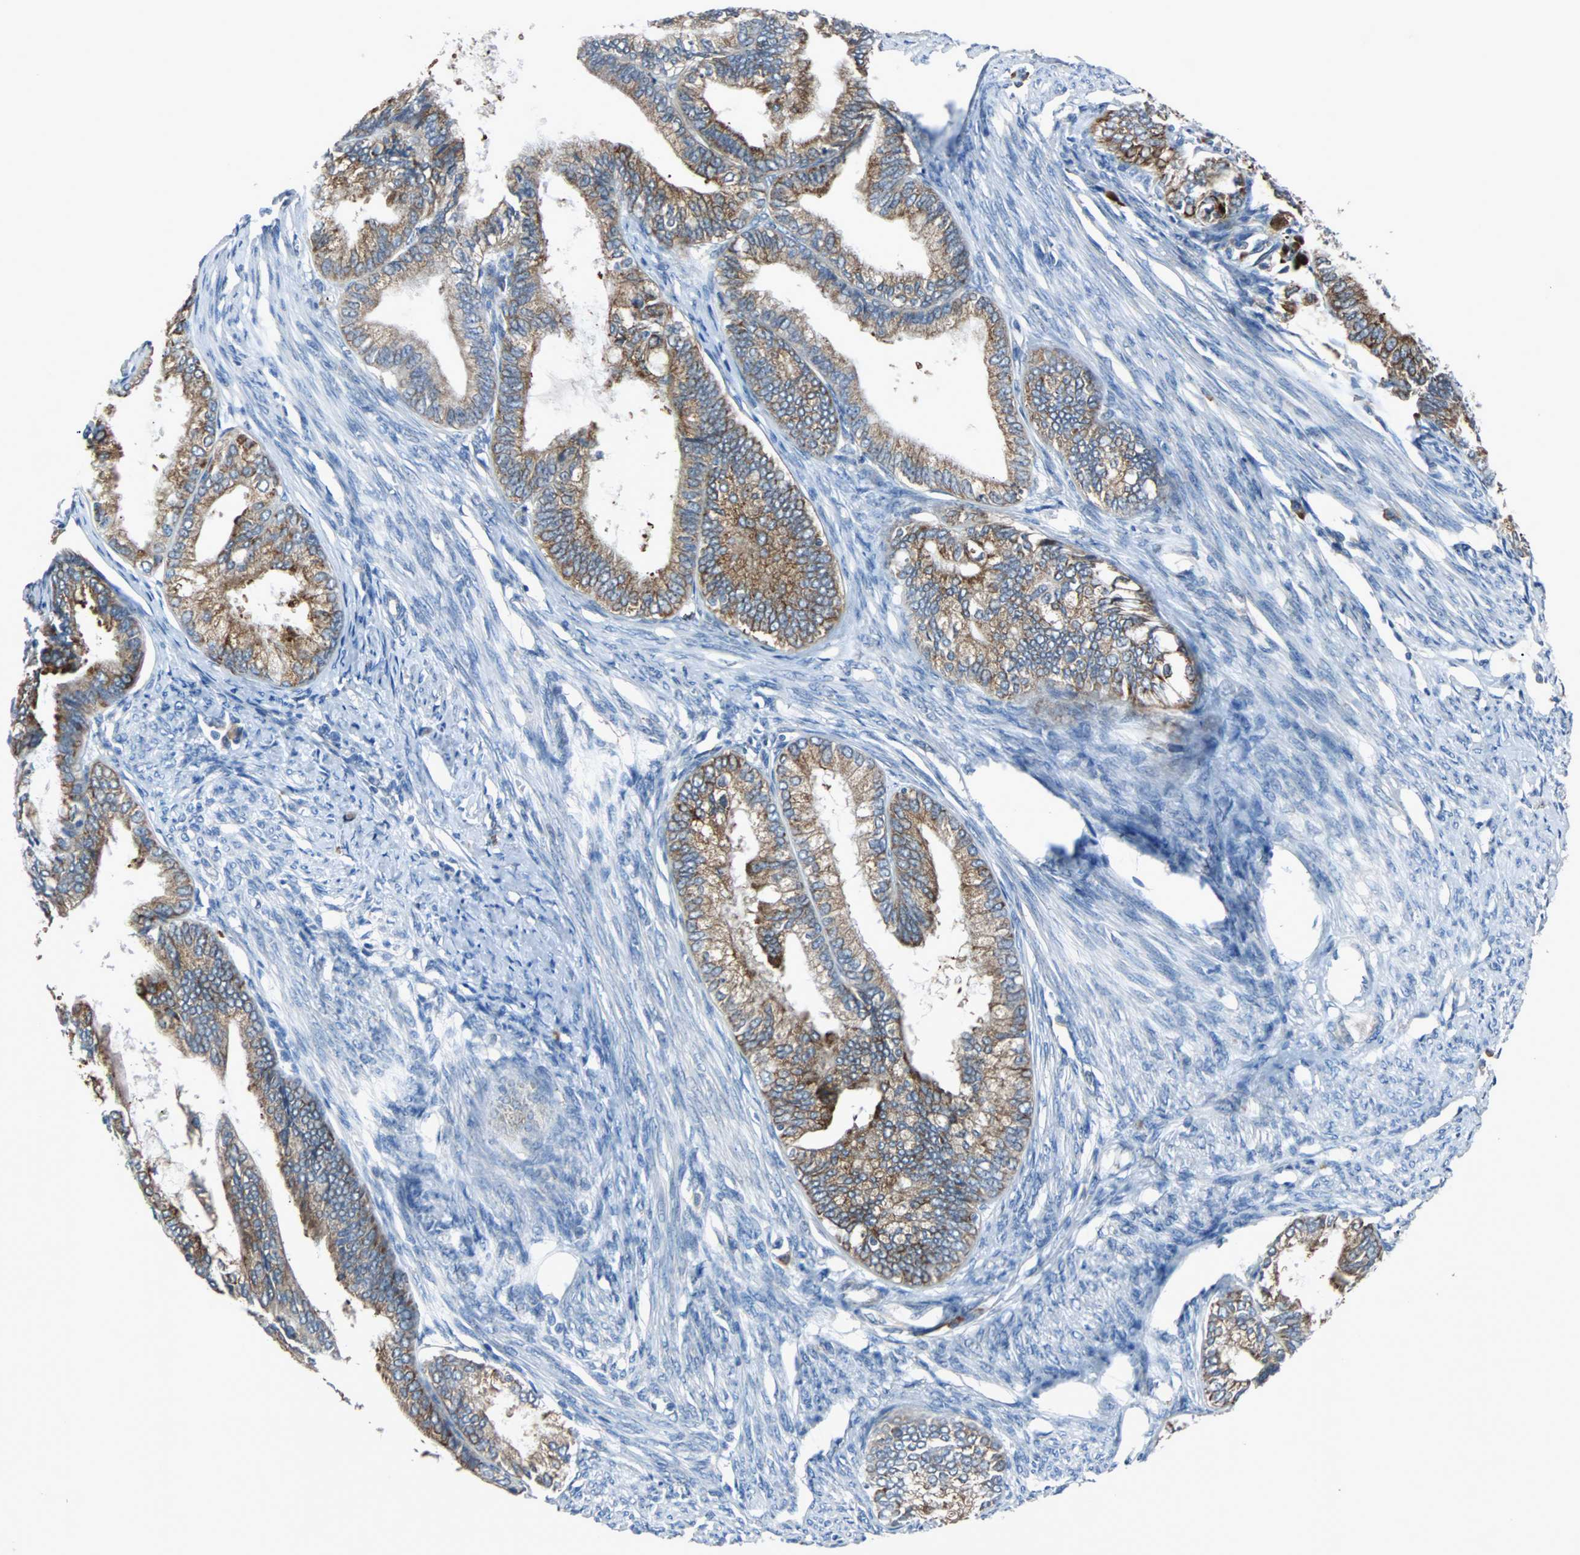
{"staining": {"intensity": "moderate", "quantity": "25%-75%", "location": "cytoplasmic/membranous"}, "tissue": "endometrial cancer", "cell_type": "Tumor cells", "image_type": "cancer", "snomed": [{"axis": "morphology", "description": "Adenocarcinoma, NOS"}, {"axis": "topography", "description": "Endometrium"}], "caption": "Immunohistochemical staining of human adenocarcinoma (endometrial) shows moderate cytoplasmic/membranous protein positivity in about 25%-75% of tumor cells. The staining is performed using DAB brown chromogen to label protein expression. The nuclei are counter-stained blue using hematoxylin.", "gene": "PDIA4", "patient": {"sex": "female", "age": 86}}